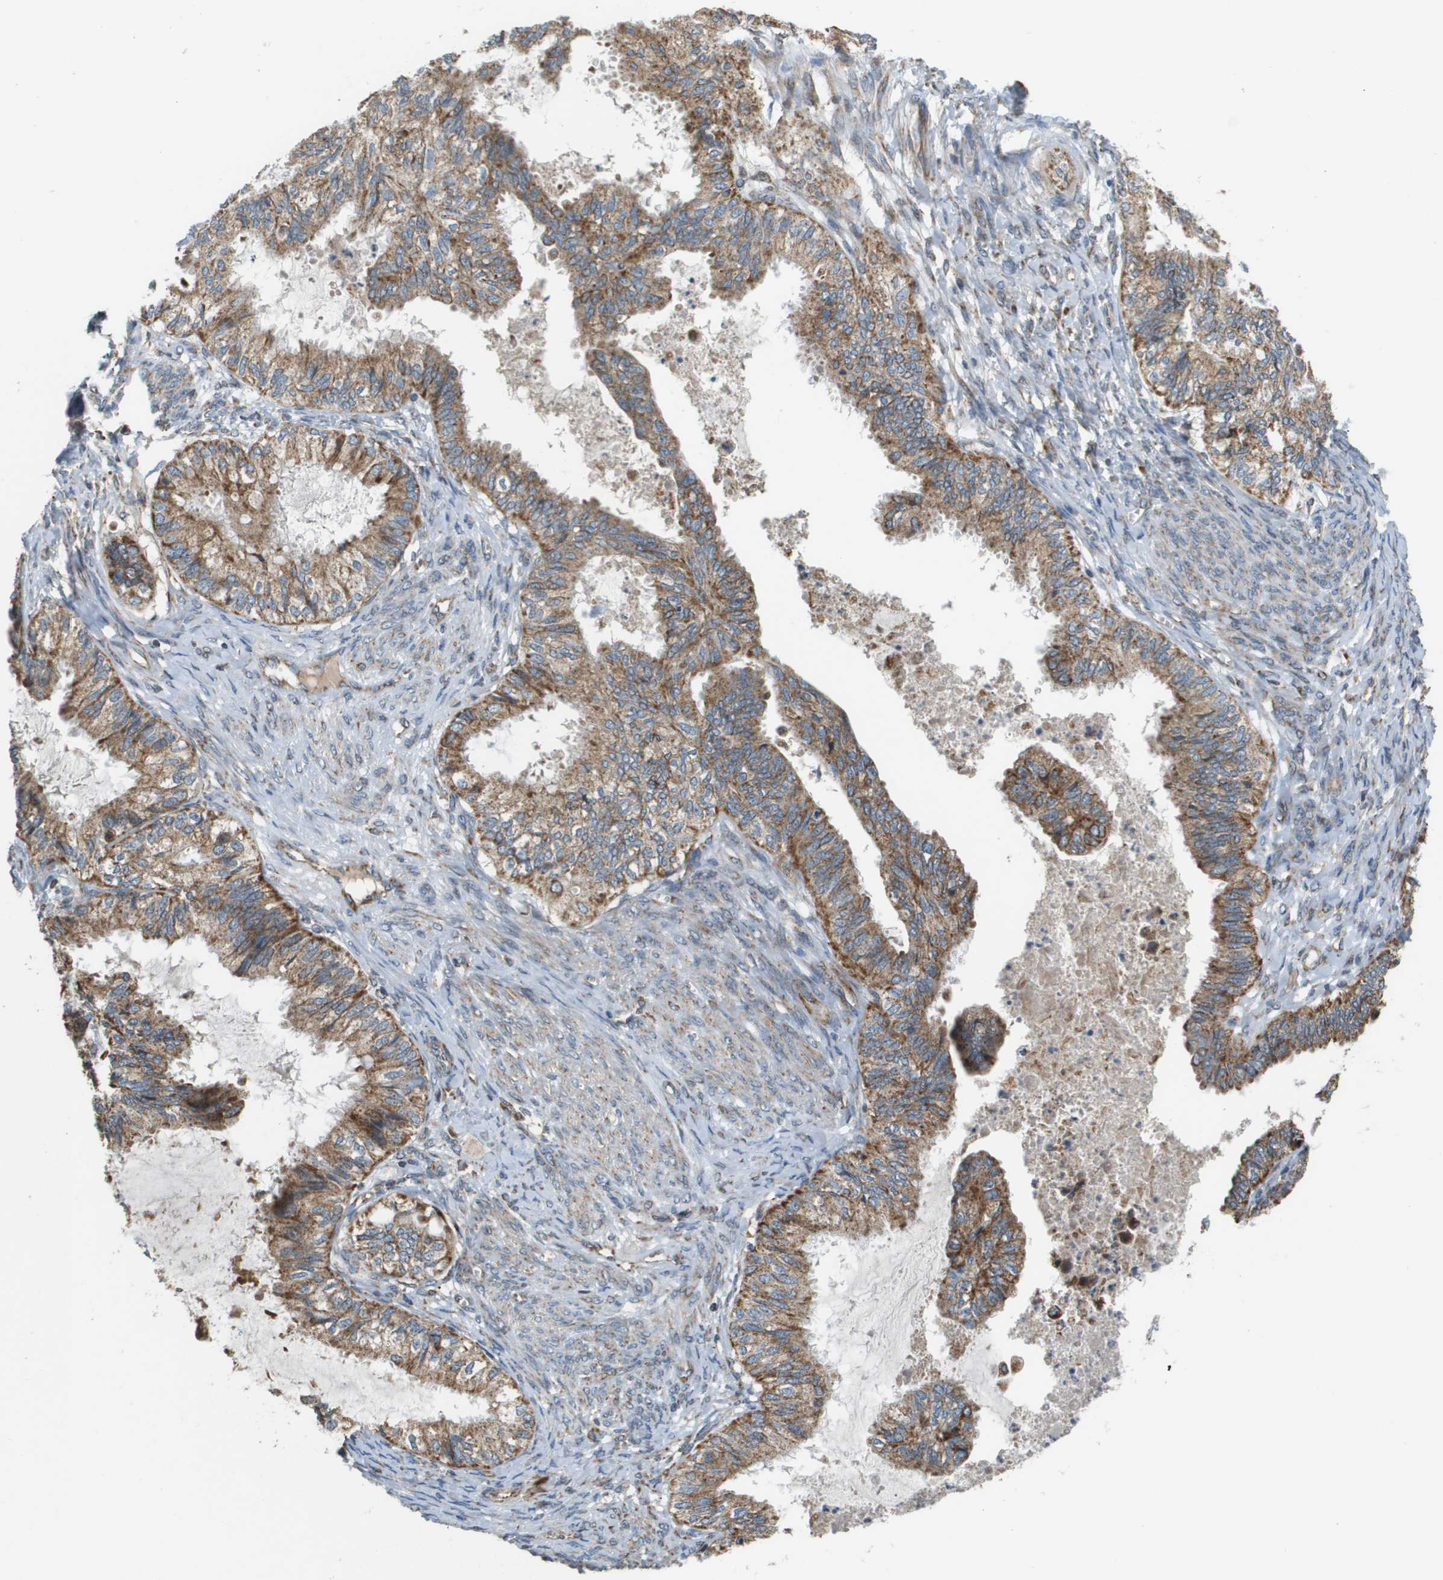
{"staining": {"intensity": "moderate", "quantity": ">75%", "location": "cytoplasmic/membranous"}, "tissue": "cervical cancer", "cell_type": "Tumor cells", "image_type": "cancer", "snomed": [{"axis": "morphology", "description": "Normal tissue, NOS"}, {"axis": "morphology", "description": "Adenocarcinoma, NOS"}, {"axis": "topography", "description": "Cervix"}, {"axis": "topography", "description": "Endometrium"}], "caption": "Cervical cancer stained with a brown dye exhibits moderate cytoplasmic/membranous positive expression in about >75% of tumor cells.", "gene": "NRK", "patient": {"sex": "female", "age": 86}}